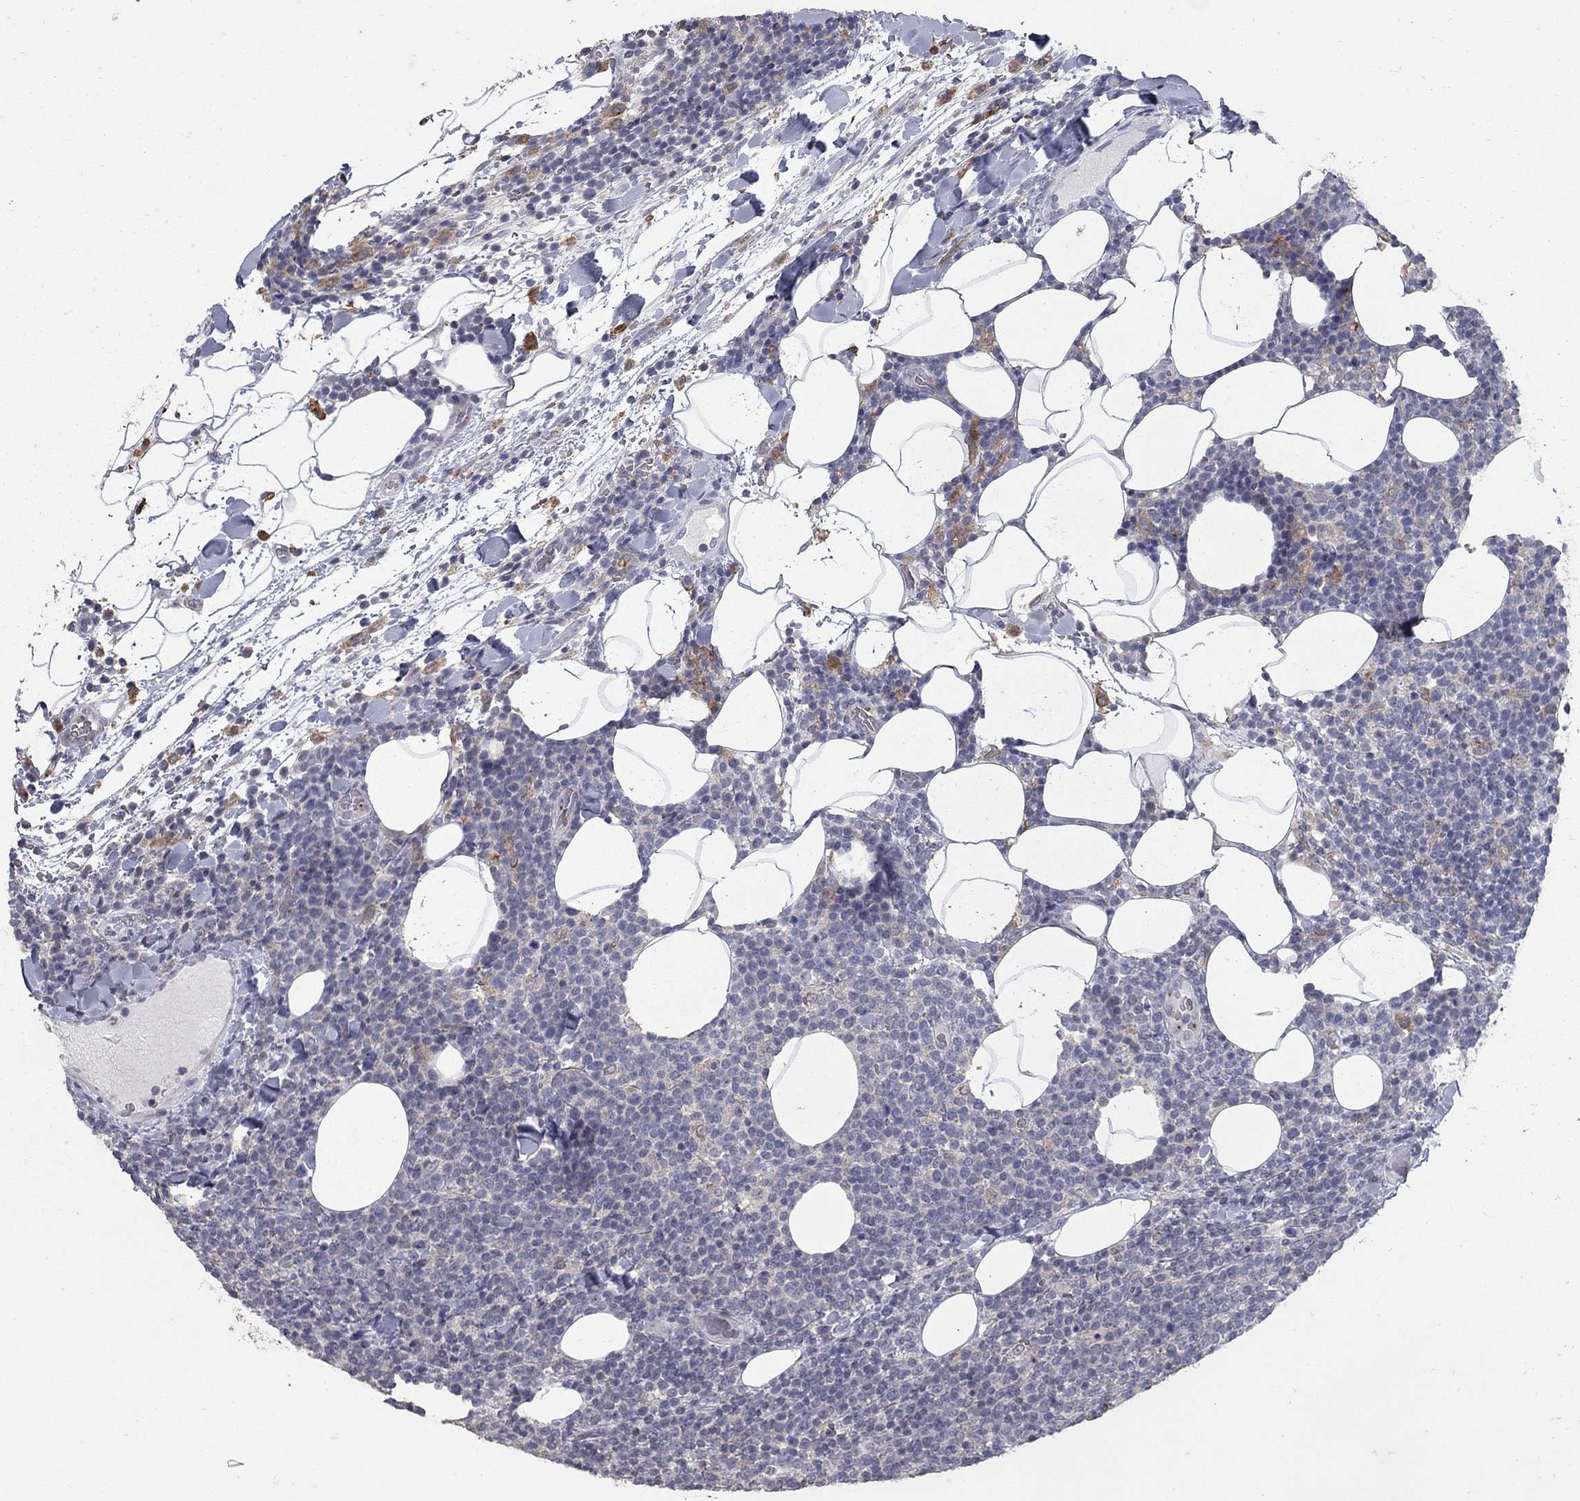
{"staining": {"intensity": "negative", "quantity": "none", "location": "none"}, "tissue": "lymphoma", "cell_type": "Tumor cells", "image_type": "cancer", "snomed": [{"axis": "morphology", "description": "Malignant lymphoma, non-Hodgkin's type, High grade"}, {"axis": "topography", "description": "Lymph node"}], "caption": "An immunohistochemistry (IHC) photomicrograph of high-grade malignant lymphoma, non-Hodgkin's type is shown. There is no staining in tumor cells of high-grade malignant lymphoma, non-Hodgkin's type. Nuclei are stained in blue.", "gene": "KIAA0319L", "patient": {"sex": "male", "age": 61}}